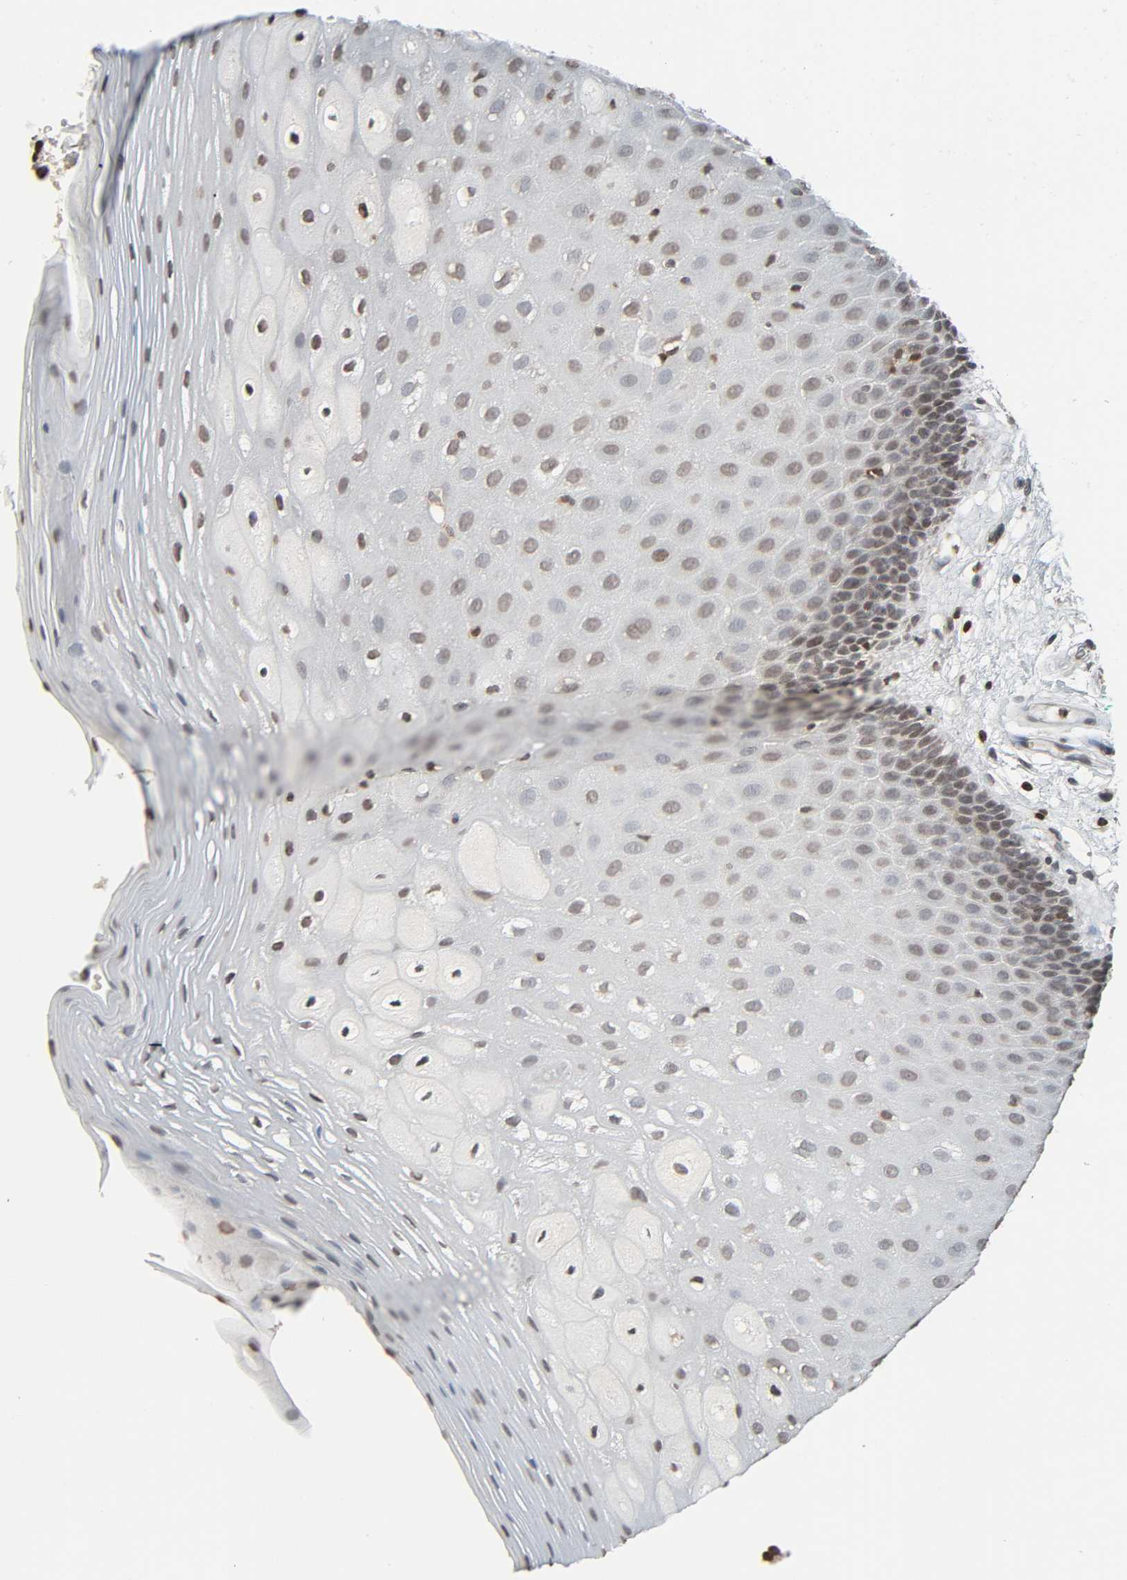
{"staining": {"intensity": "weak", "quantity": "25%-75%", "location": "nuclear"}, "tissue": "oral mucosa", "cell_type": "Squamous epithelial cells", "image_type": "normal", "snomed": [{"axis": "morphology", "description": "Normal tissue, NOS"}, {"axis": "morphology", "description": "Squamous cell carcinoma, NOS"}, {"axis": "topography", "description": "Skeletal muscle"}, {"axis": "topography", "description": "Oral tissue"}, {"axis": "topography", "description": "Head-Neck"}], "caption": "DAB (3,3'-diaminobenzidine) immunohistochemical staining of benign oral mucosa demonstrates weak nuclear protein staining in about 25%-75% of squamous epithelial cells. The staining was performed using DAB (3,3'-diaminobenzidine), with brown indicating positive protein expression. Nuclei are stained blue with hematoxylin.", "gene": "STK4", "patient": {"sex": "male", "age": 71}}